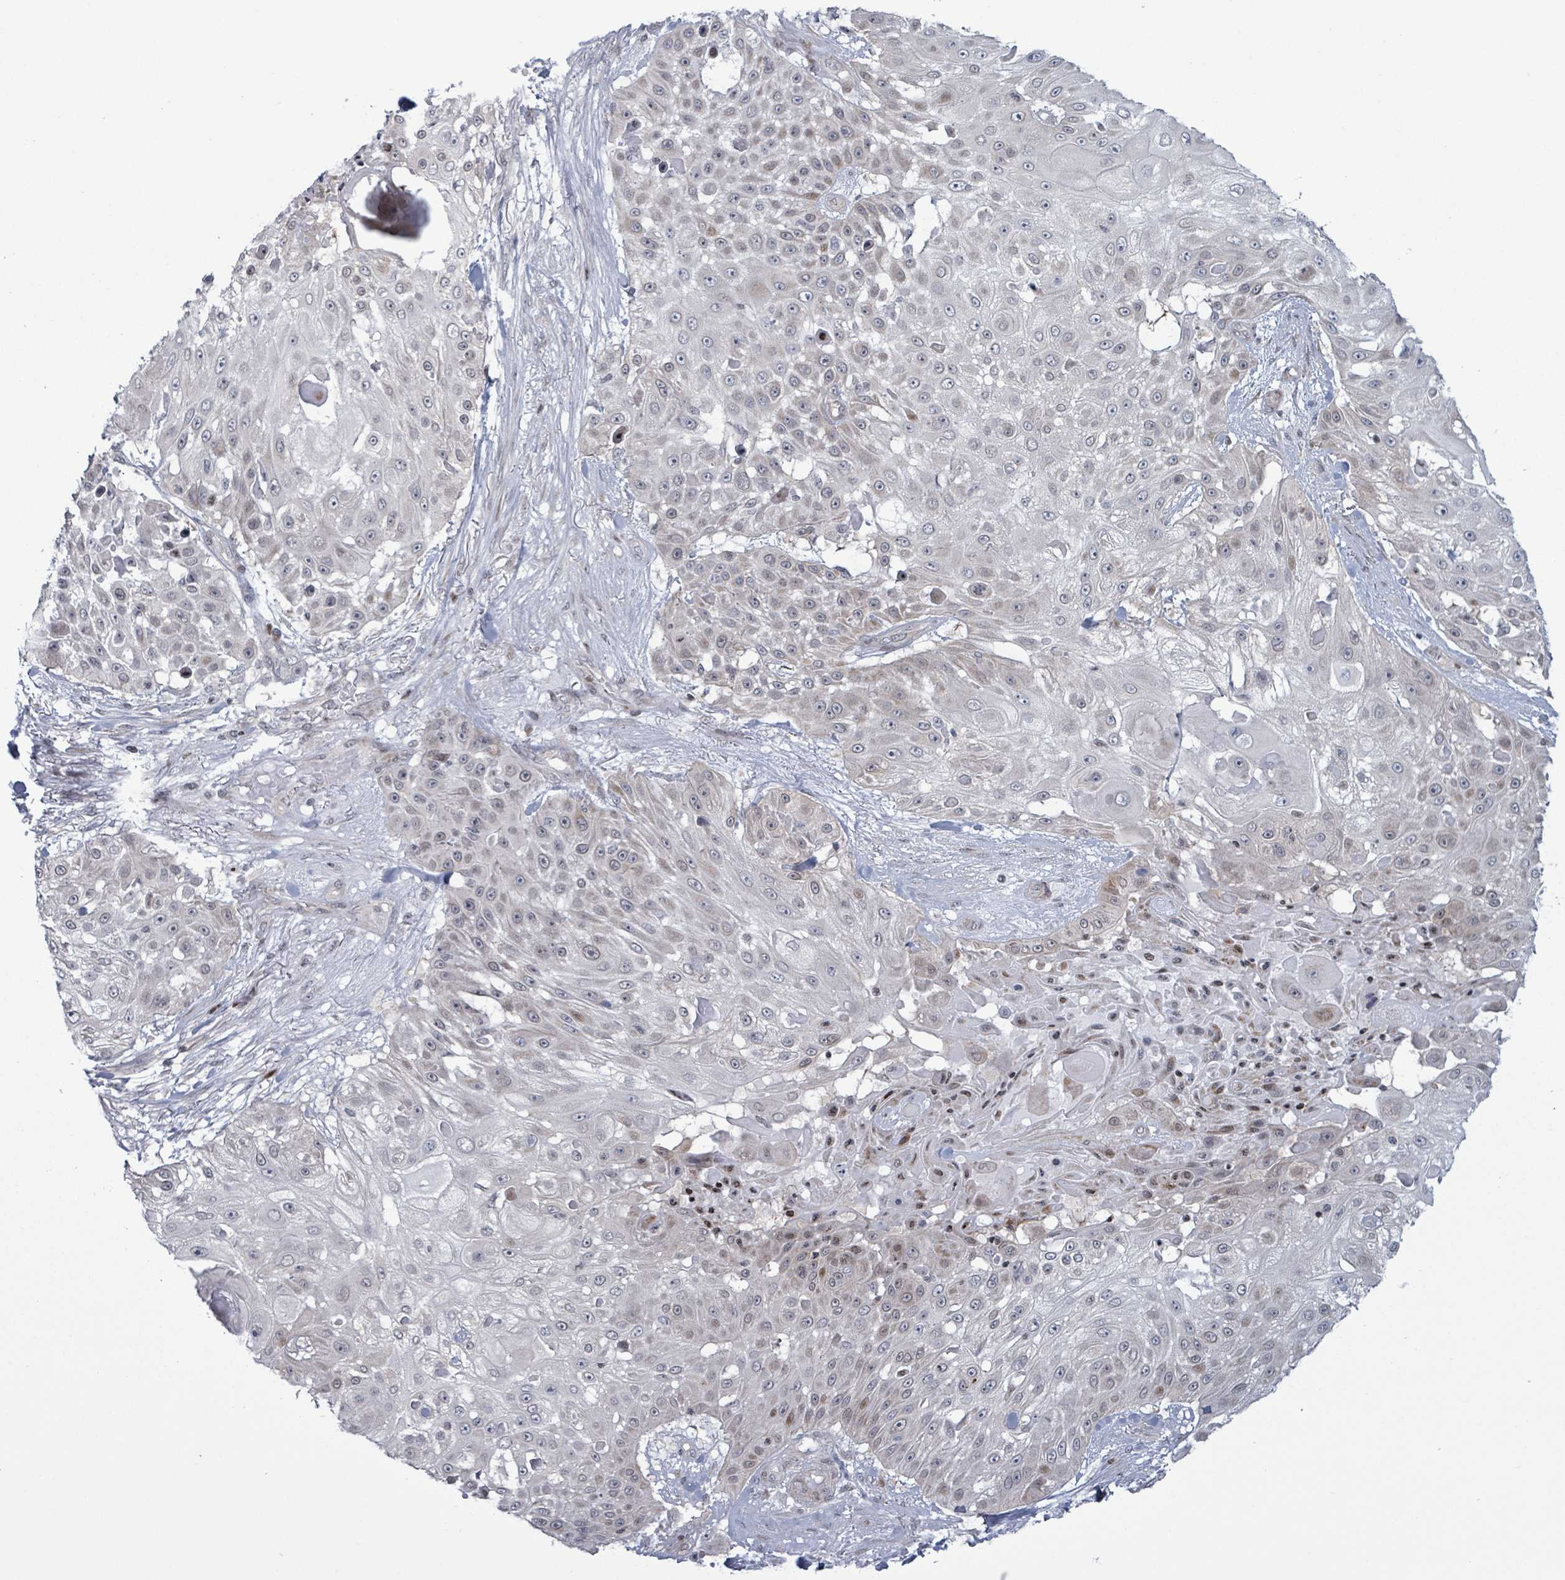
{"staining": {"intensity": "weak", "quantity": "25%-75%", "location": "cytoplasmic/membranous,nuclear"}, "tissue": "skin cancer", "cell_type": "Tumor cells", "image_type": "cancer", "snomed": [{"axis": "morphology", "description": "Squamous cell carcinoma, NOS"}, {"axis": "topography", "description": "Skin"}], "caption": "A brown stain shows weak cytoplasmic/membranous and nuclear positivity of a protein in skin cancer (squamous cell carcinoma) tumor cells.", "gene": "FNDC4", "patient": {"sex": "female", "age": 86}}